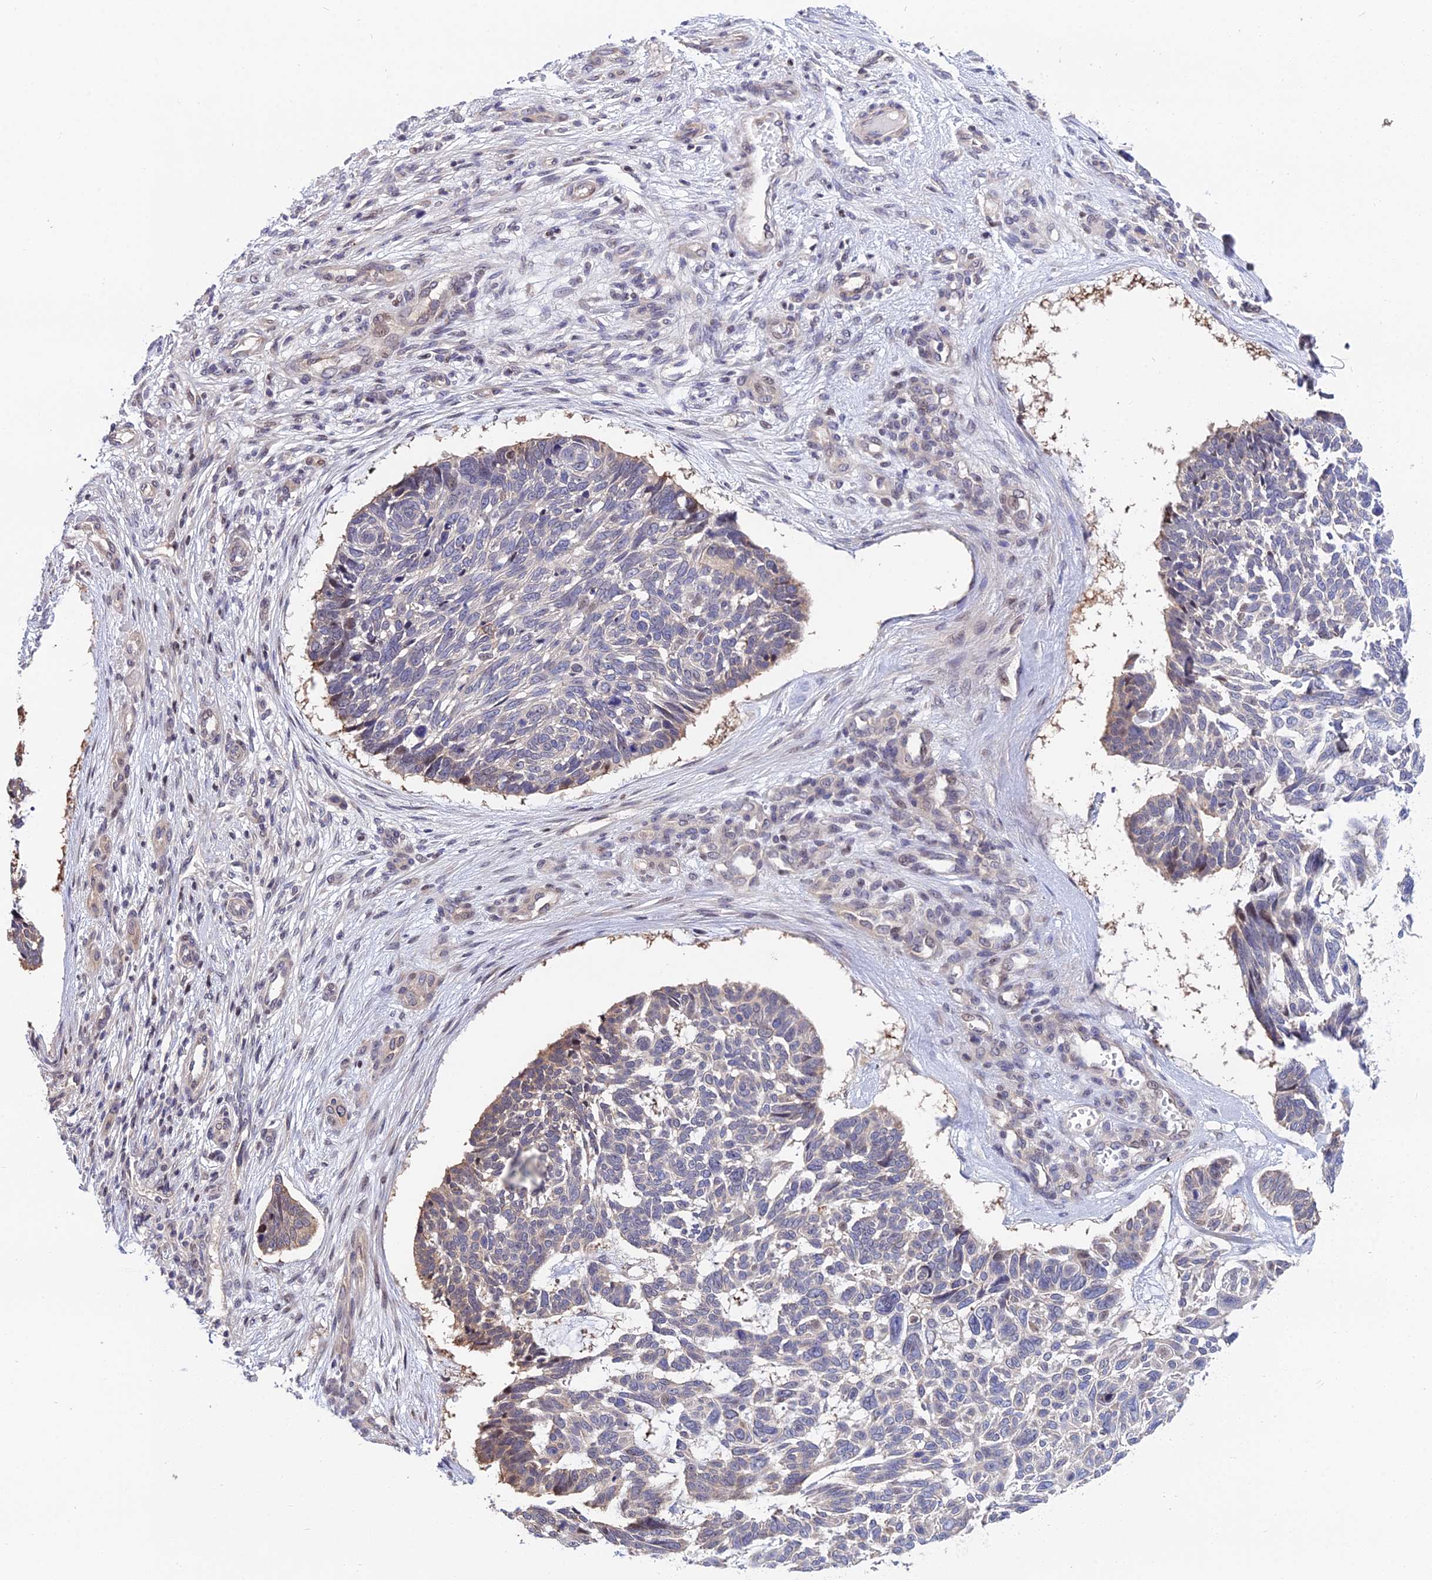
{"staining": {"intensity": "negative", "quantity": "none", "location": "none"}, "tissue": "skin cancer", "cell_type": "Tumor cells", "image_type": "cancer", "snomed": [{"axis": "morphology", "description": "Basal cell carcinoma"}, {"axis": "topography", "description": "Skin"}], "caption": "Human skin basal cell carcinoma stained for a protein using immunohistochemistry (IHC) shows no staining in tumor cells.", "gene": "INPP4A", "patient": {"sex": "male", "age": 88}}